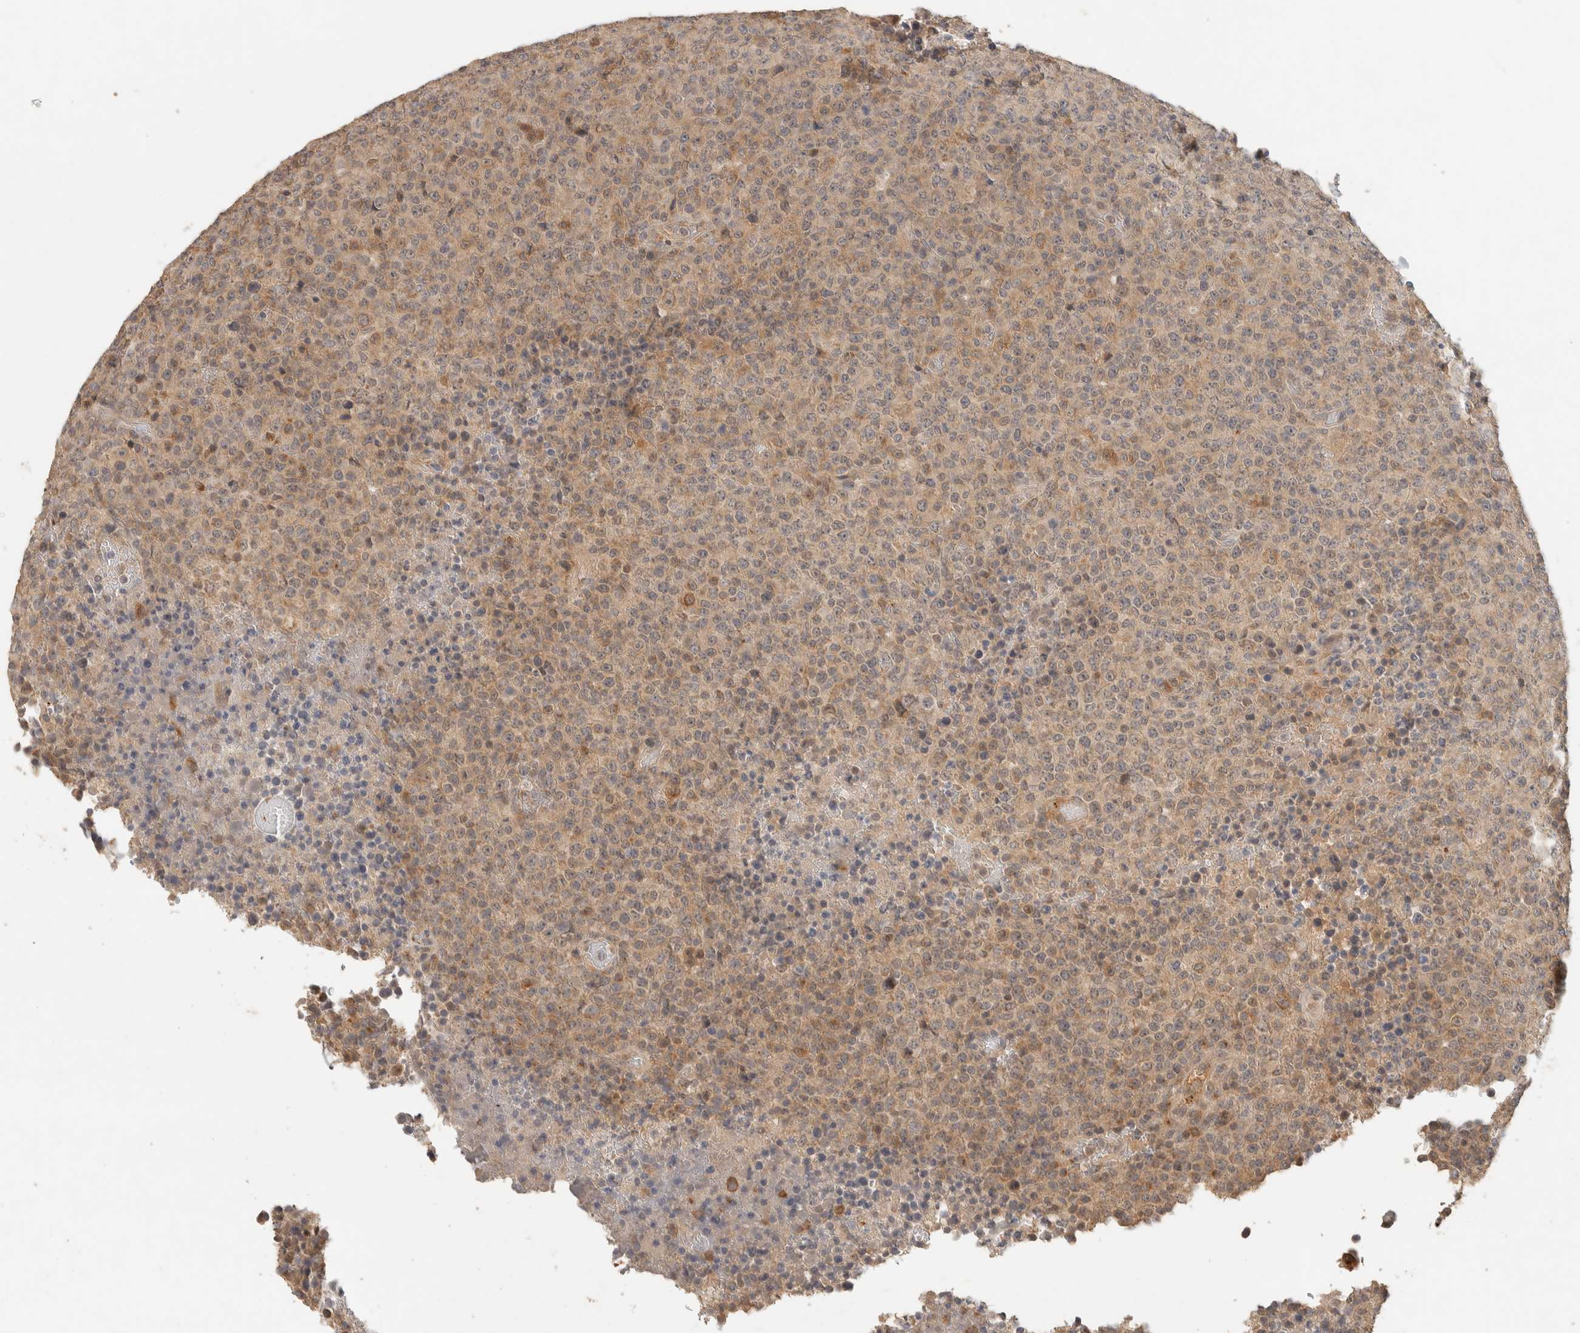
{"staining": {"intensity": "weak", "quantity": "25%-75%", "location": "cytoplasmic/membranous"}, "tissue": "lymphoma", "cell_type": "Tumor cells", "image_type": "cancer", "snomed": [{"axis": "morphology", "description": "Malignant lymphoma, non-Hodgkin's type, High grade"}, {"axis": "topography", "description": "Lymph node"}], "caption": "IHC photomicrograph of high-grade malignant lymphoma, non-Hodgkin's type stained for a protein (brown), which exhibits low levels of weak cytoplasmic/membranous expression in approximately 25%-75% of tumor cells.", "gene": "ITPA", "patient": {"sex": "male", "age": 13}}